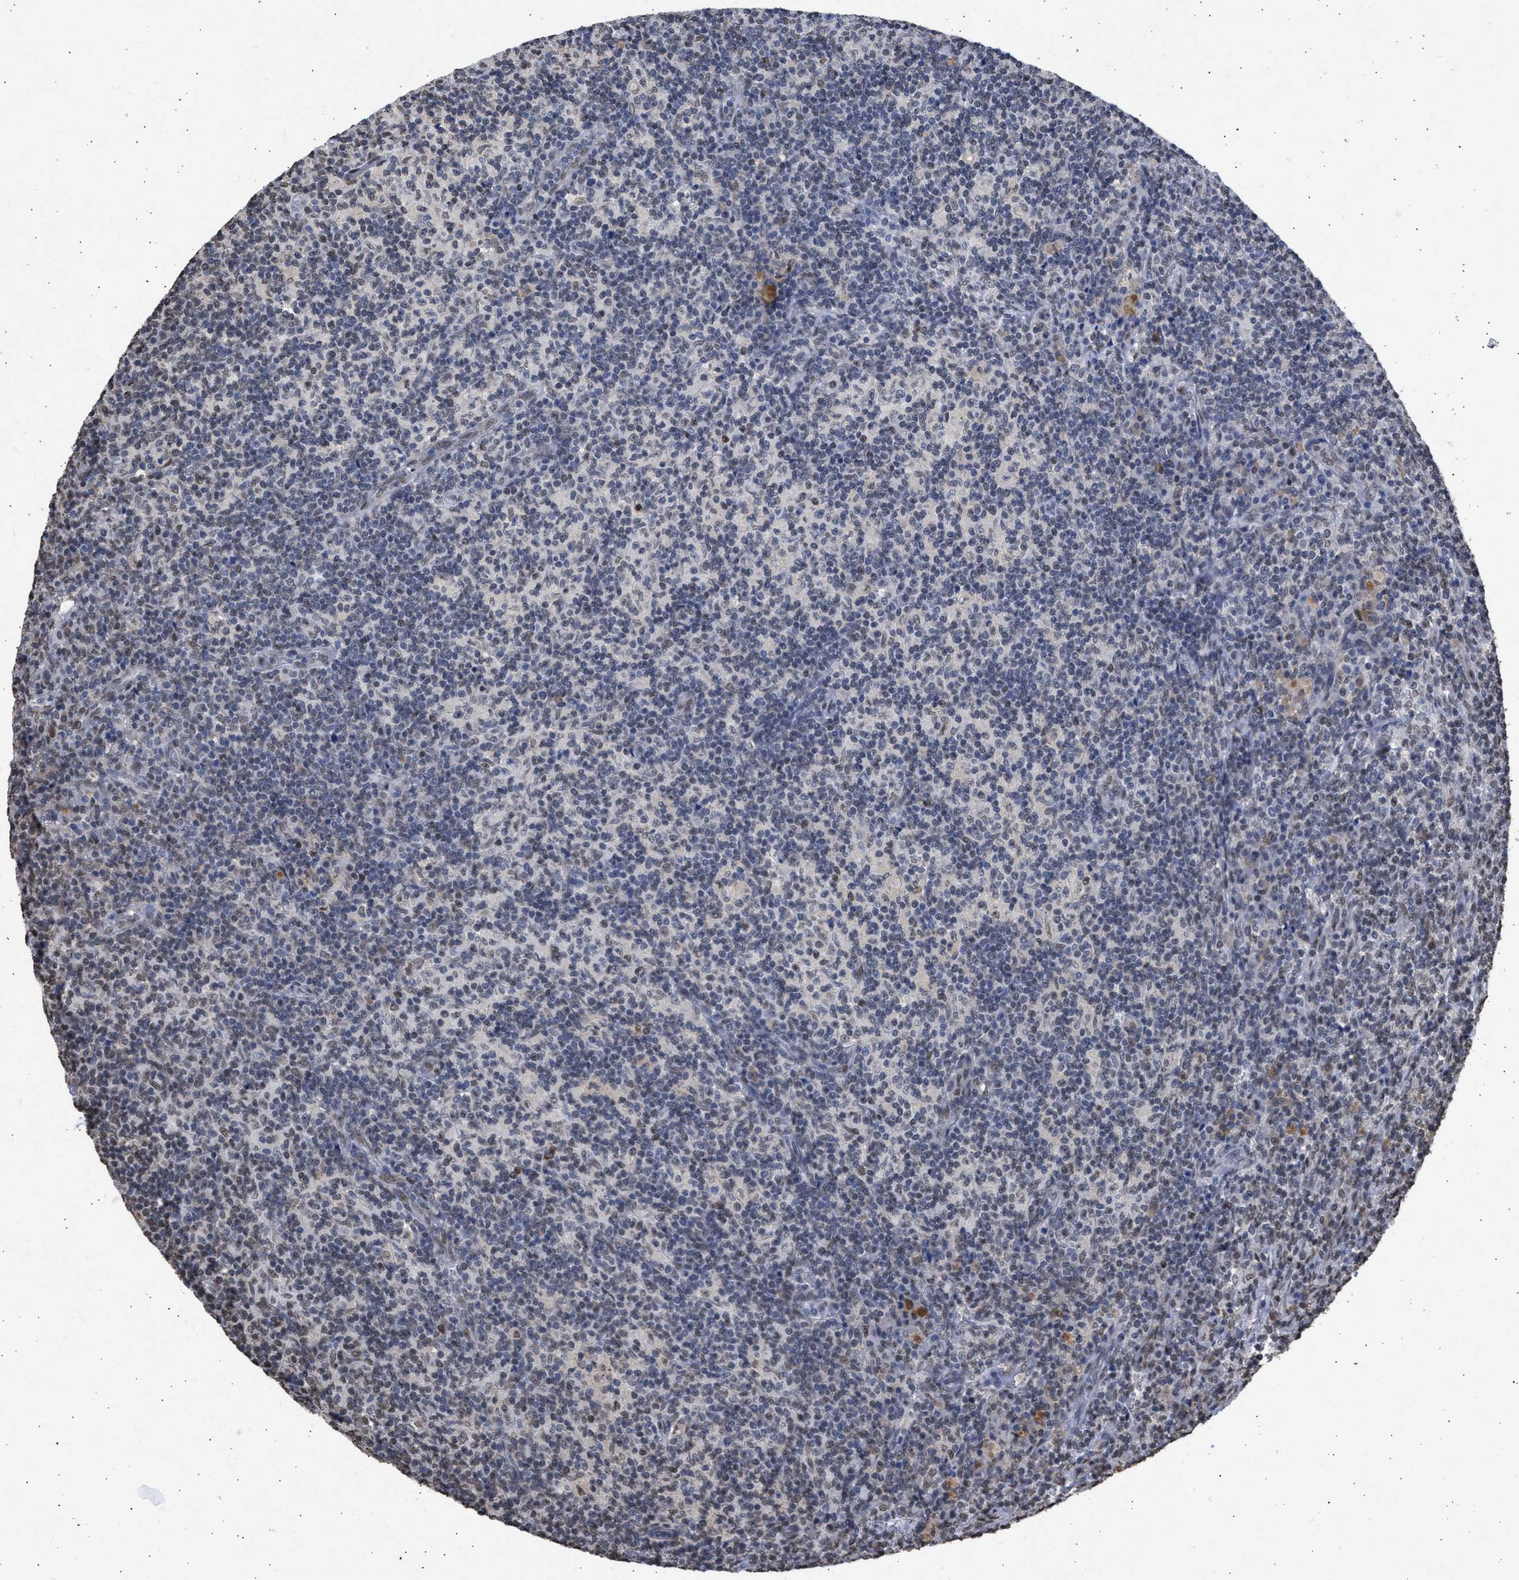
{"staining": {"intensity": "negative", "quantity": "none", "location": "none"}, "tissue": "lymph node", "cell_type": "Germinal center cells", "image_type": "normal", "snomed": [{"axis": "morphology", "description": "Normal tissue, NOS"}, {"axis": "morphology", "description": "Inflammation, NOS"}, {"axis": "topography", "description": "Lymph node"}], "caption": "The IHC photomicrograph has no significant positivity in germinal center cells of lymph node. The staining is performed using DAB (3,3'-diaminobenzidine) brown chromogen with nuclei counter-stained in using hematoxylin.", "gene": "NUP35", "patient": {"sex": "male", "age": 55}}